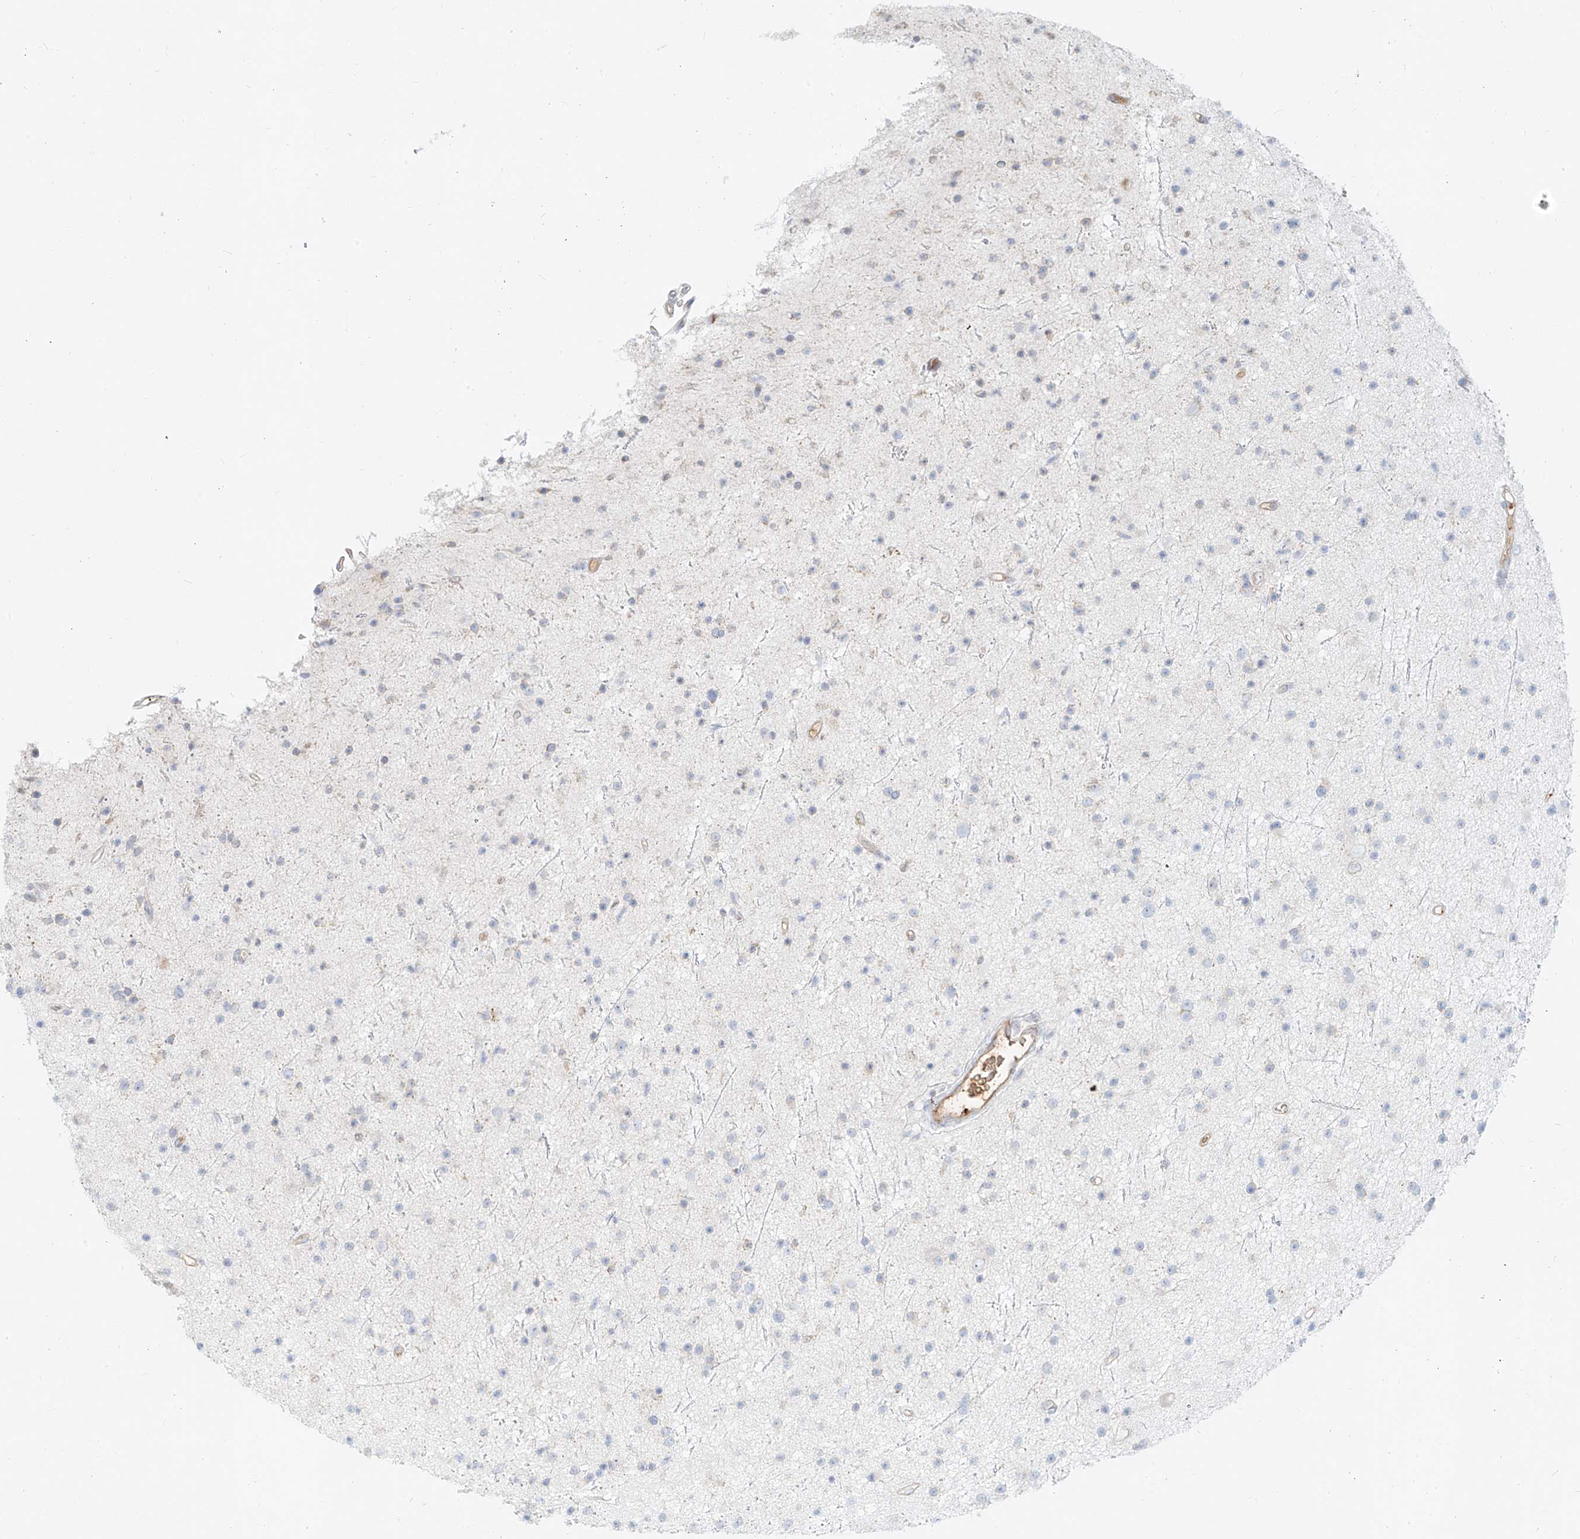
{"staining": {"intensity": "negative", "quantity": "none", "location": "none"}, "tissue": "glioma", "cell_type": "Tumor cells", "image_type": "cancer", "snomed": [{"axis": "morphology", "description": "Glioma, malignant, Low grade"}, {"axis": "topography", "description": "Cerebral cortex"}], "caption": "Immunohistochemical staining of human low-grade glioma (malignant) exhibits no significant expression in tumor cells.", "gene": "OCSTAMP", "patient": {"sex": "female", "age": 39}}